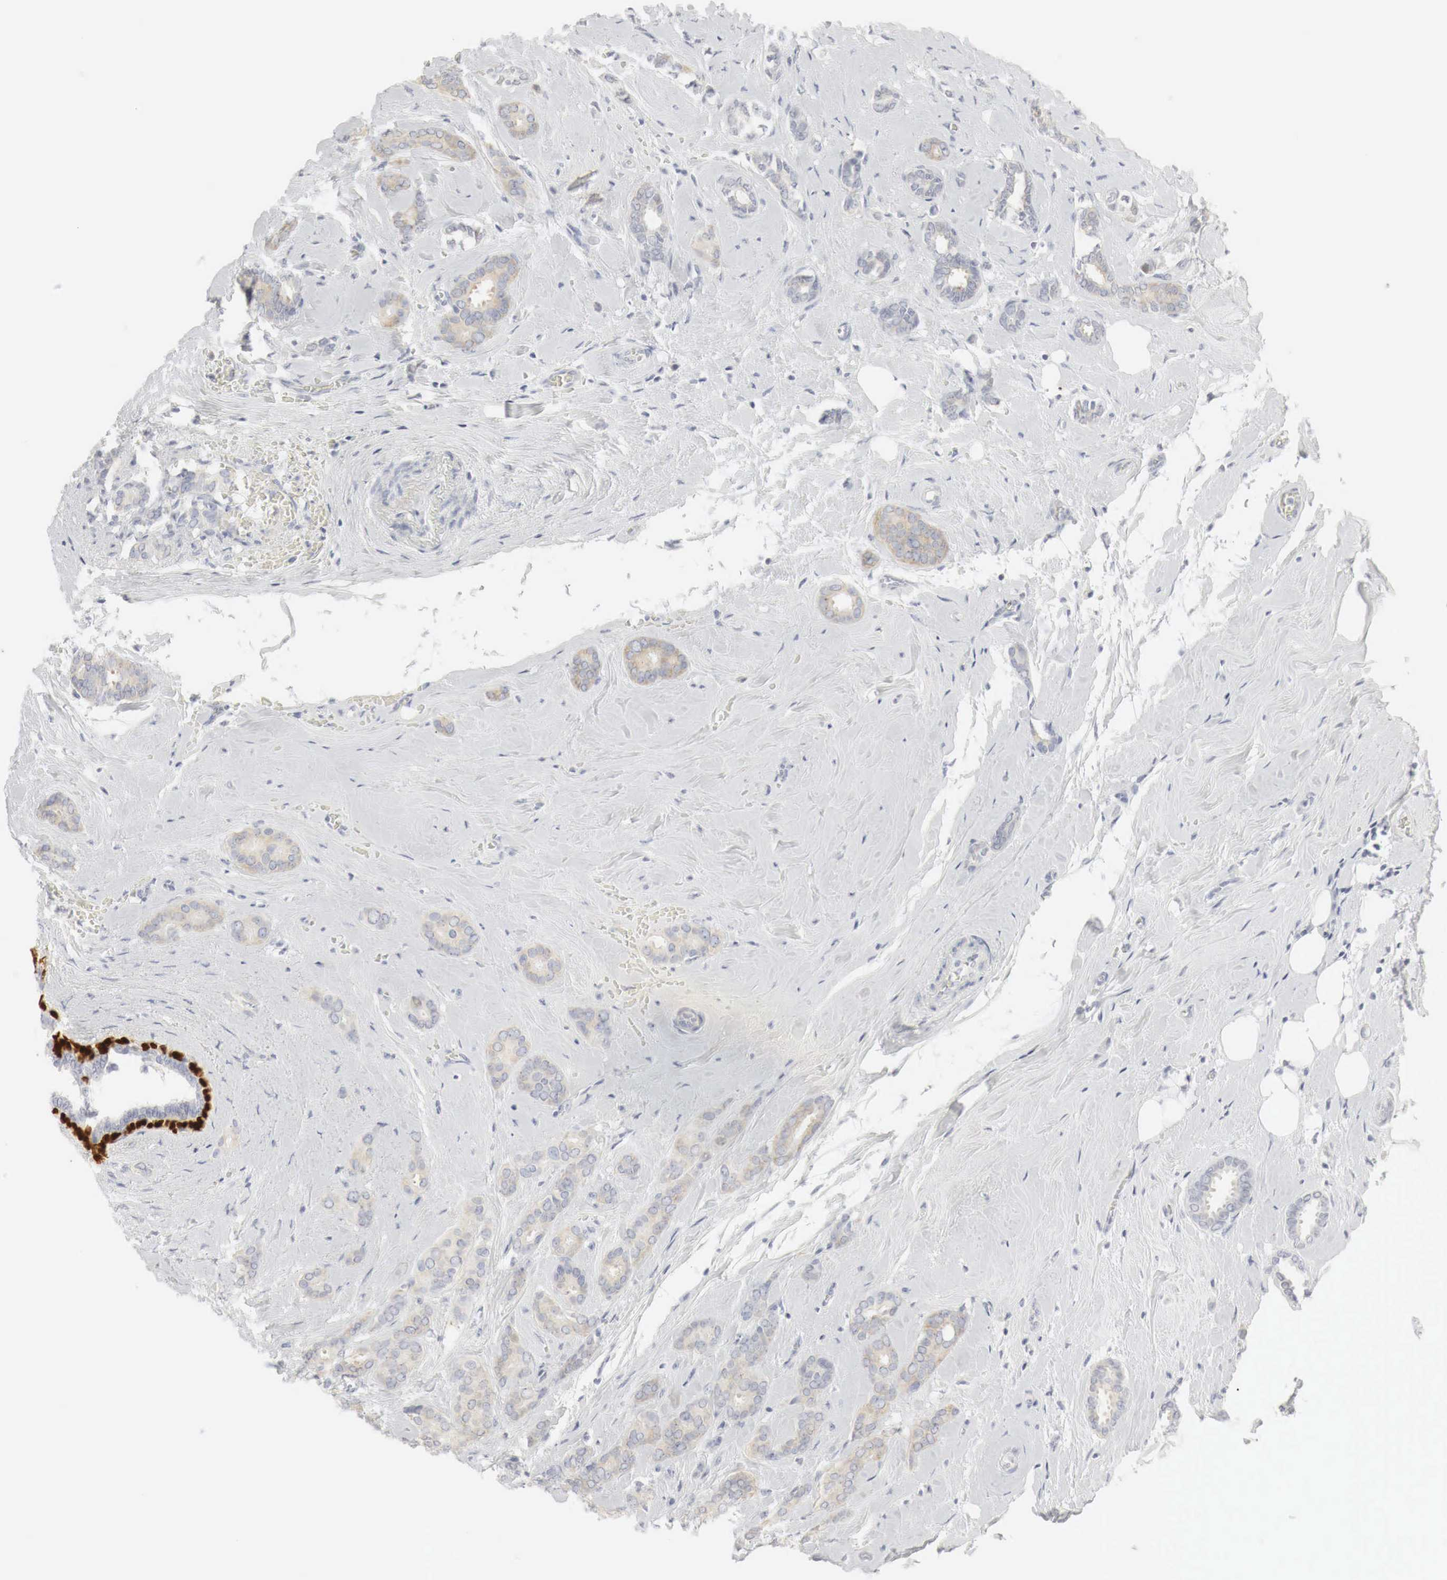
{"staining": {"intensity": "weak", "quantity": "25%-75%", "location": "cytoplasmic/membranous"}, "tissue": "breast cancer", "cell_type": "Tumor cells", "image_type": "cancer", "snomed": [{"axis": "morphology", "description": "Duct carcinoma"}, {"axis": "topography", "description": "Breast"}], "caption": "Tumor cells demonstrate low levels of weak cytoplasmic/membranous expression in about 25%-75% of cells in human breast invasive ductal carcinoma.", "gene": "TP63", "patient": {"sex": "female", "age": 50}}